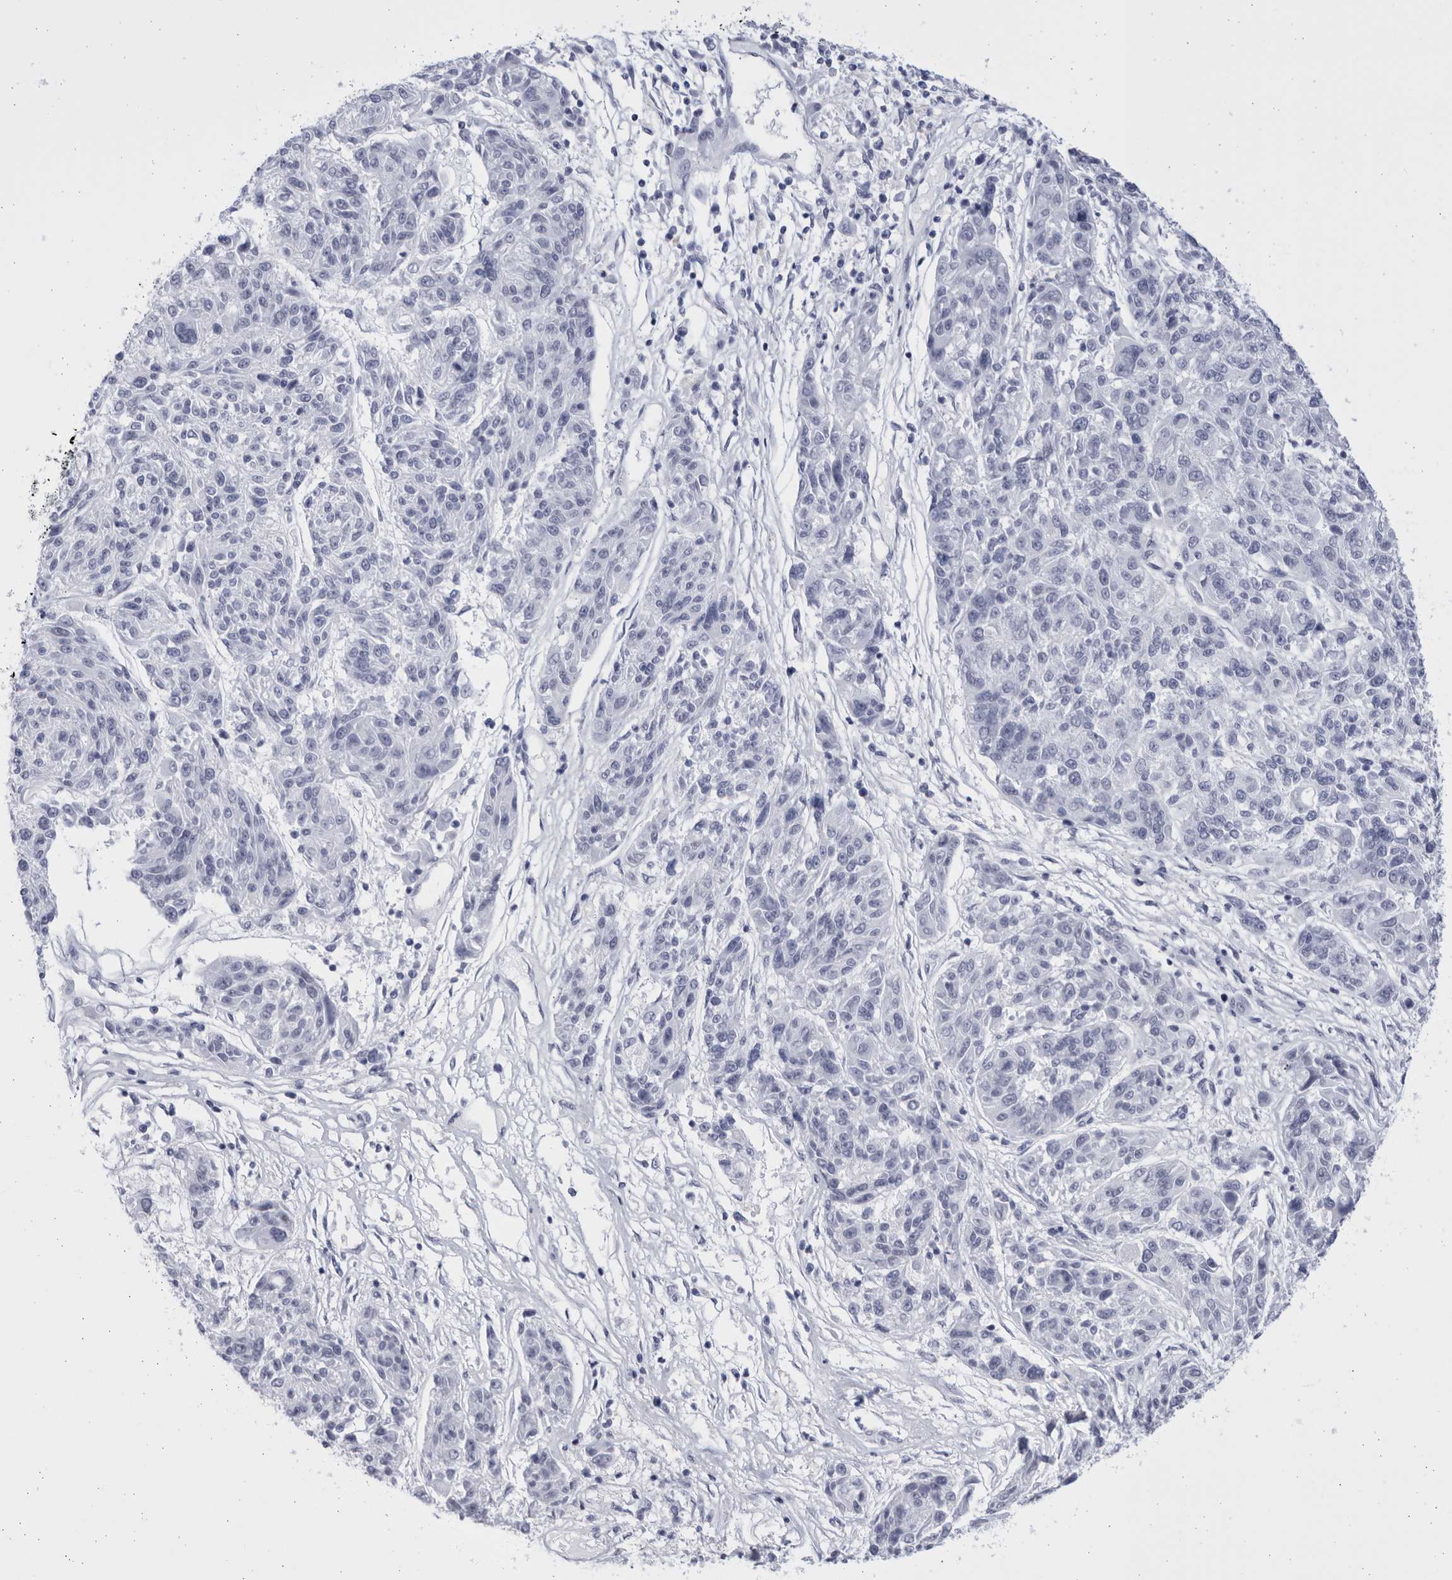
{"staining": {"intensity": "negative", "quantity": "none", "location": "none"}, "tissue": "melanoma", "cell_type": "Tumor cells", "image_type": "cancer", "snomed": [{"axis": "morphology", "description": "Malignant melanoma, NOS"}, {"axis": "topography", "description": "Skin"}], "caption": "Immunohistochemical staining of malignant melanoma displays no significant expression in tumor cells.", "gene": "CCDC181", "patient": {"sex": "male", "age": 53}}